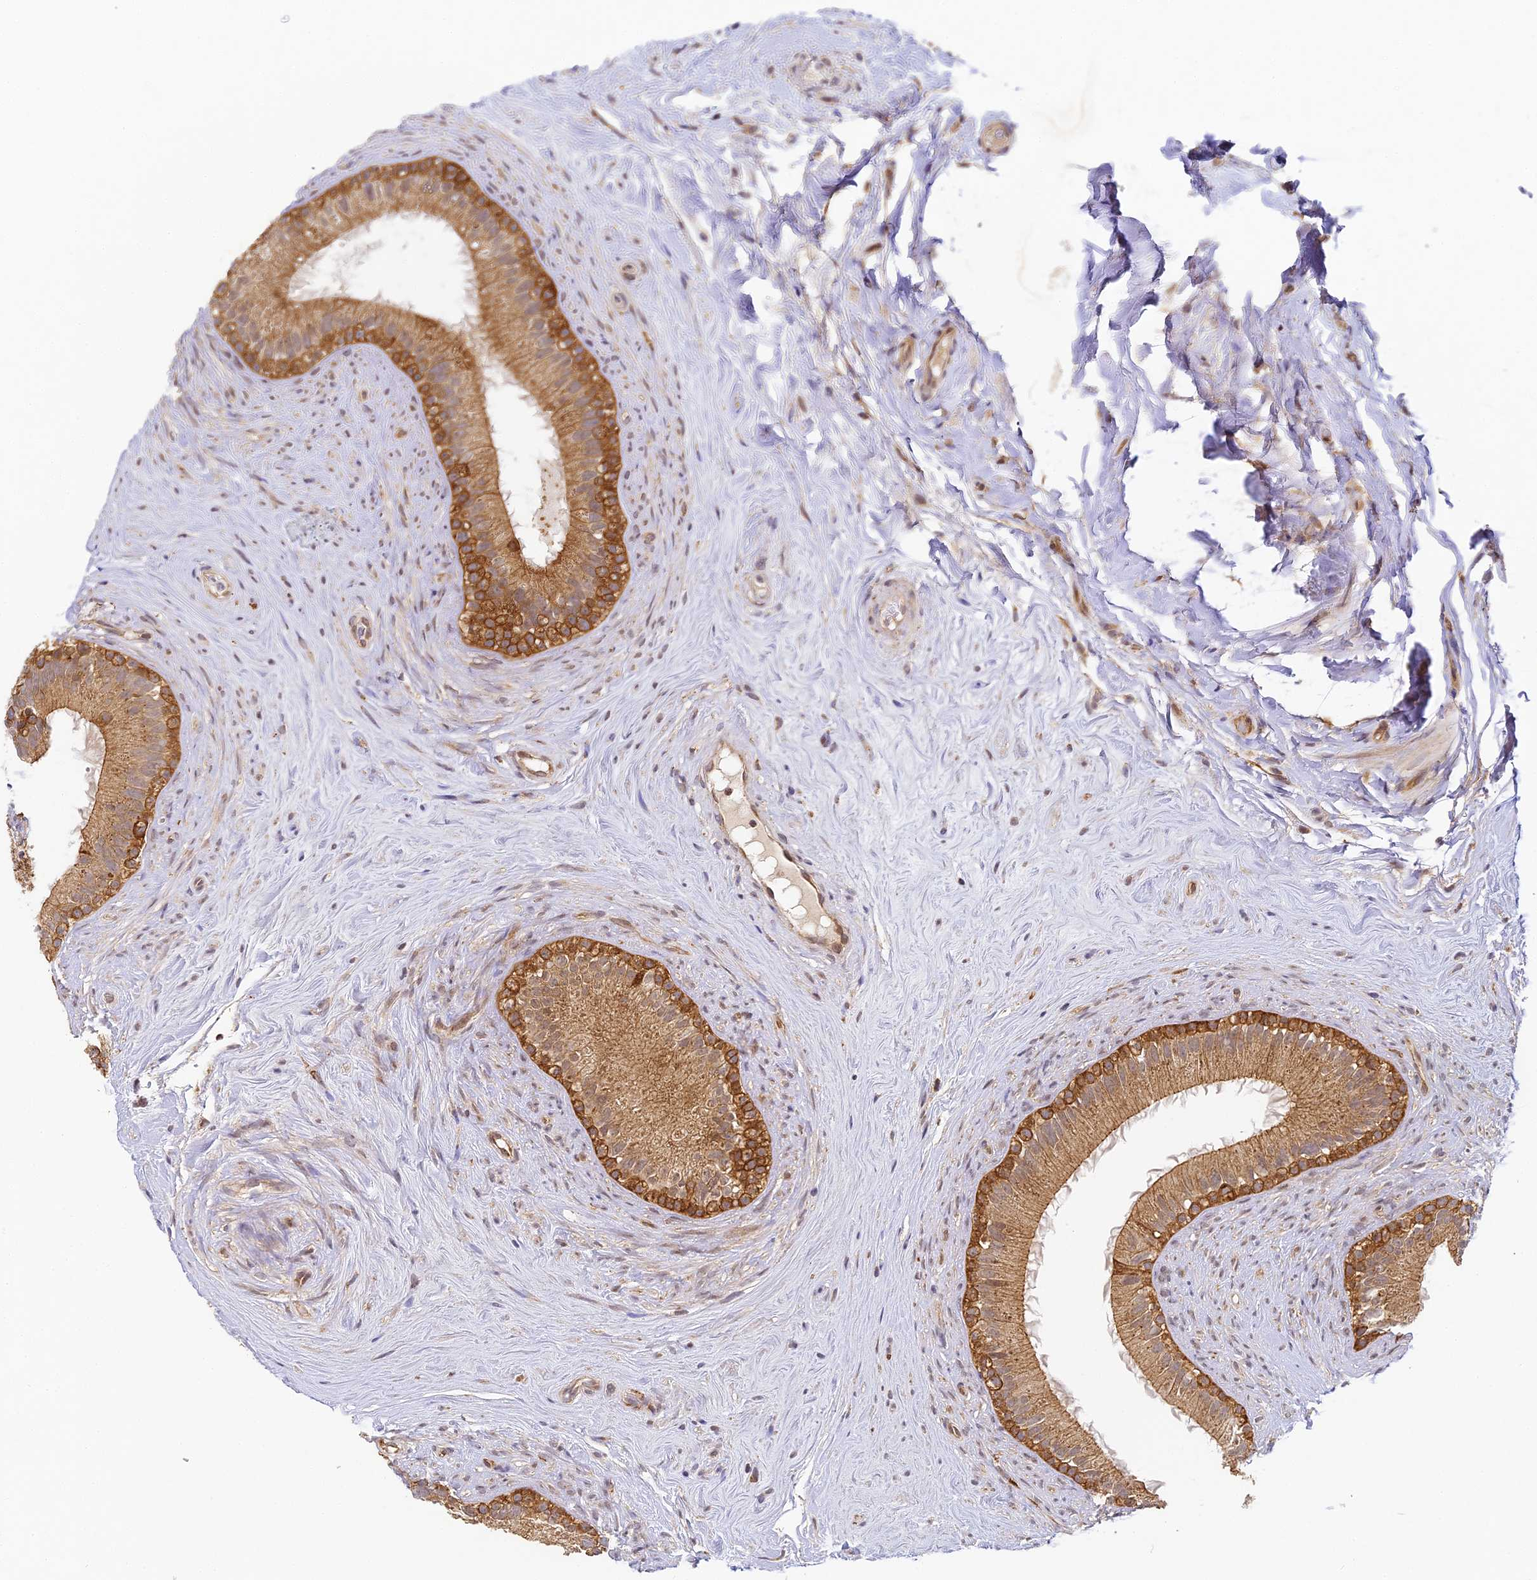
{"staining": {"intensity": "strong", "quantity": "25%-75%", "location": "cytoplasmic/membranous"}, "tissue": "epididymis", "cell_type": "Glandular cells", "image_type": "normal", "snomed": [{"axis": "morphology", "description": "Normal tissue, NOS"}, {"axis": "topography", "description": "Epididymis"}], "caption": "IHC of unremarkable human epididymis displays high levels of strong cytoplasmic/membranous staining in approximately 25%-75% of glandular cells. The staining was performed using DAB, with brown indicating positive protein expression. Nuclei are stained blue with hematoxylin.", "gene": "DNAAF10", "patient": {"sex": "male", "age": 84}}